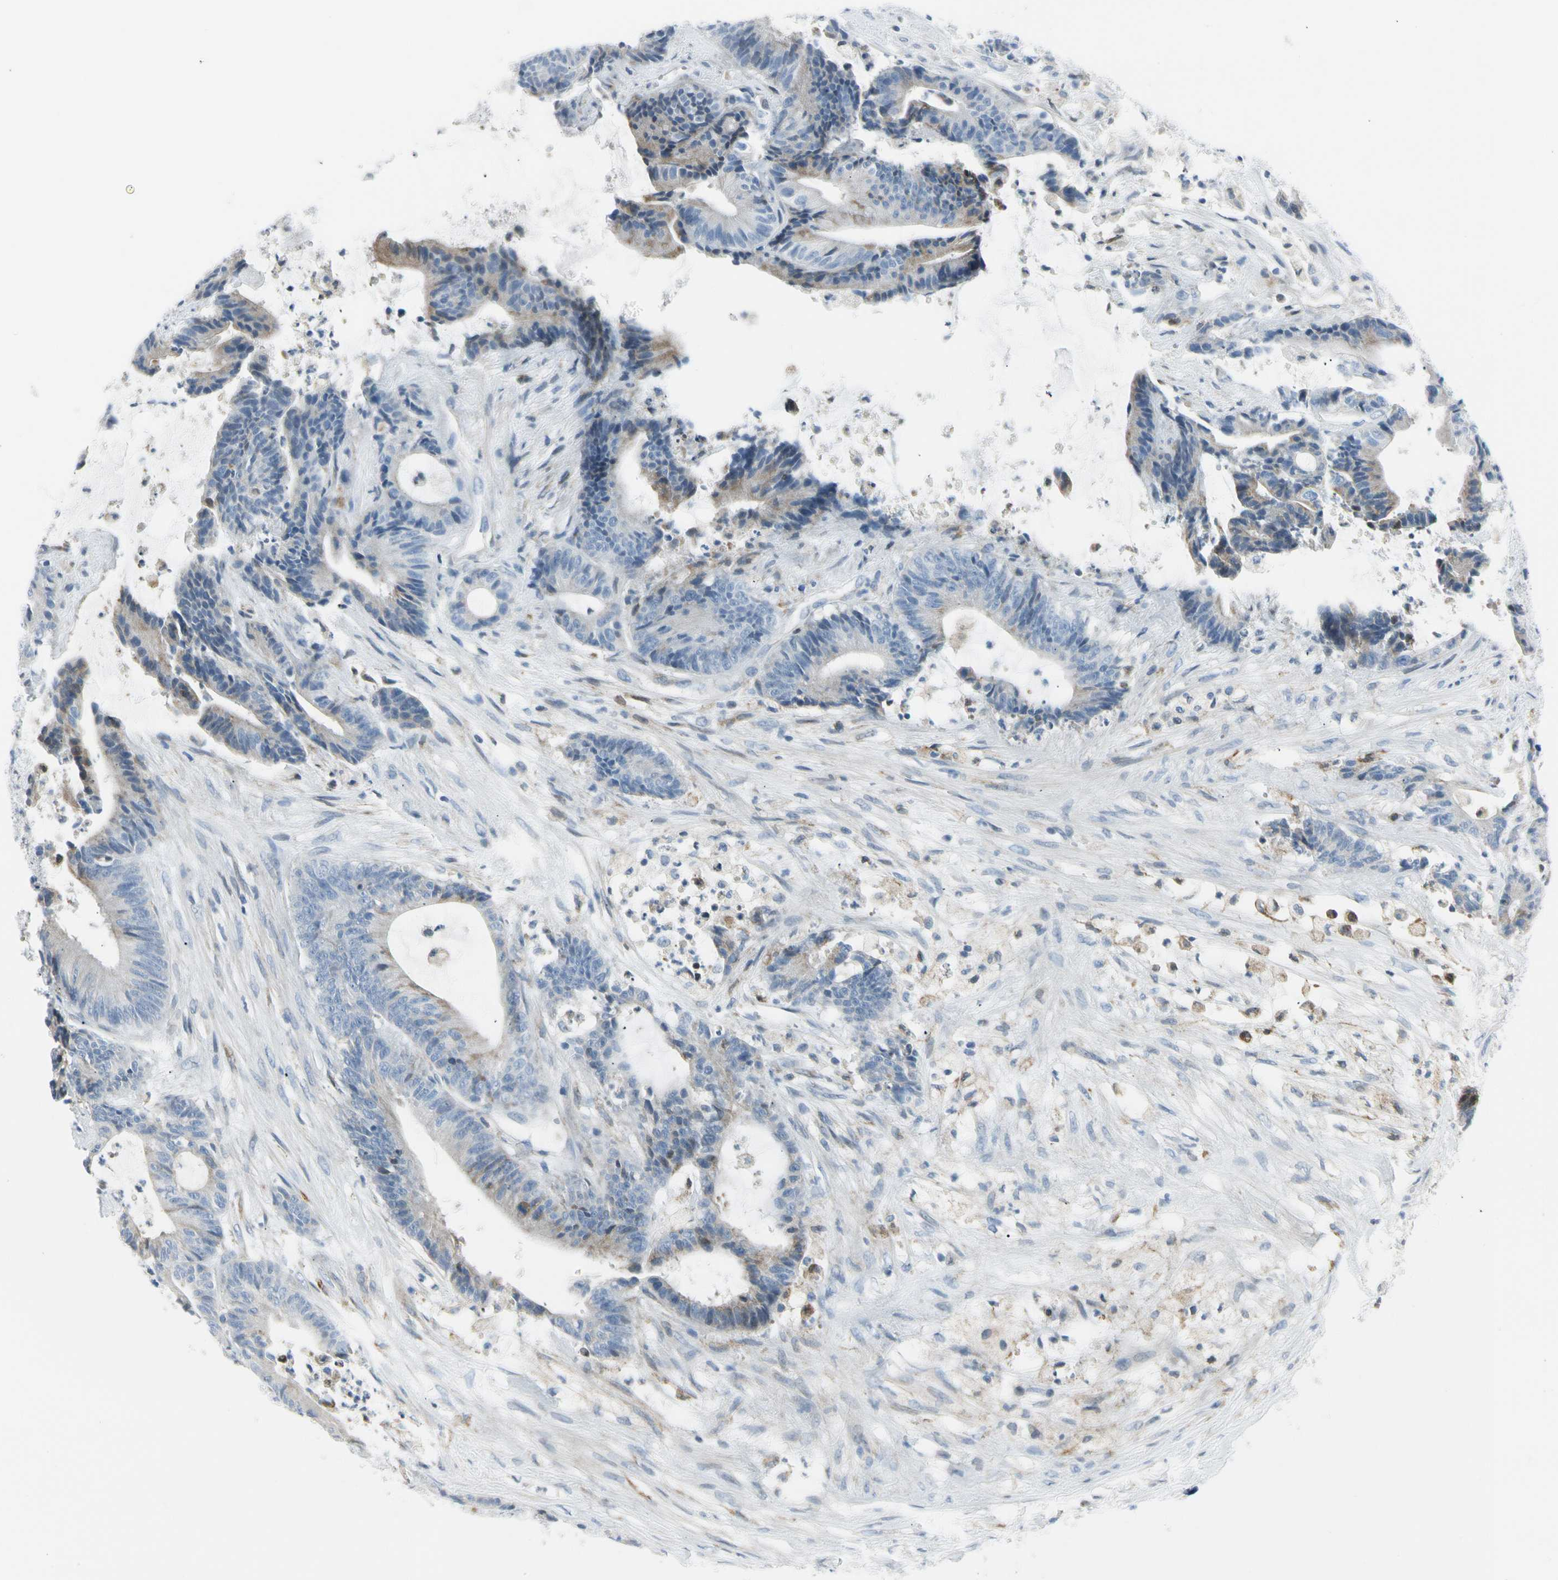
{"staining": {"intensity": "weak", "quantity": "<25%", "location": "cytoplasmic/membranous"}, "tissue": "colorectal cancer", "cell_type": "Tumor cells", "image_type": "cancer", "snomed": [{"axis": "morphology", "description": "Adenocarcinoma, NOS"}, {"axis": "topography", "description": "Colon"}], "caption": "A histopathology image of human colorectal cancer is negative for staining in tumor cells.", "gene": "TNFSF11", "patient": {"sex": "female", "age": 84}}